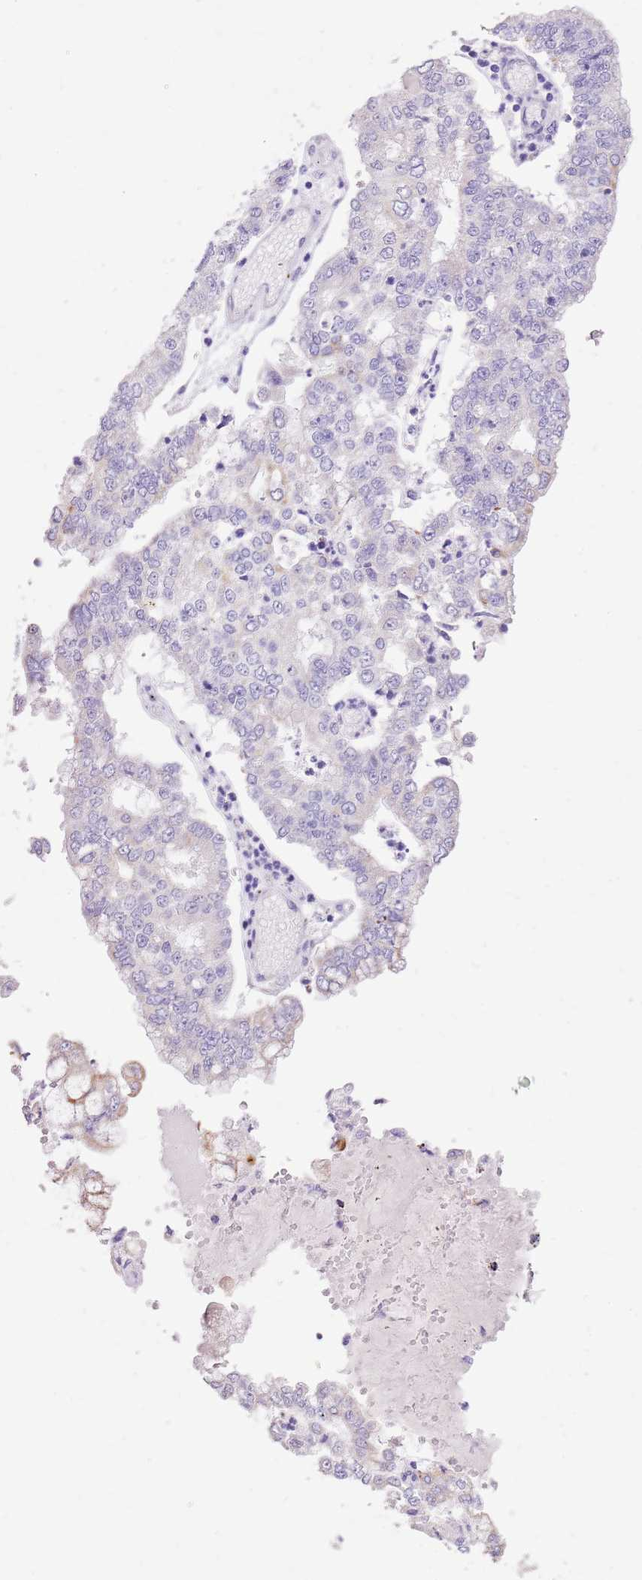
{"staining": {"intensity": "negative", "quantity": "none", "location": "none"}, "tissue": "stomach cancer", "cell_type": "Tumor cells", "image_type": "cancer", "snomed": [{"axis": "morphology", "description": "Adenocarcinoma, NOS"}, {"axis": "topography", "description": "Stomach"}], "caption": "Adenocarcinoma (stomach) stained for a protein using immunohistochemistry (IHC) demonstrates no positivity tumor cells.", "gene": "R3HDM4", "patient": {"sex": "male", "age": 76}}